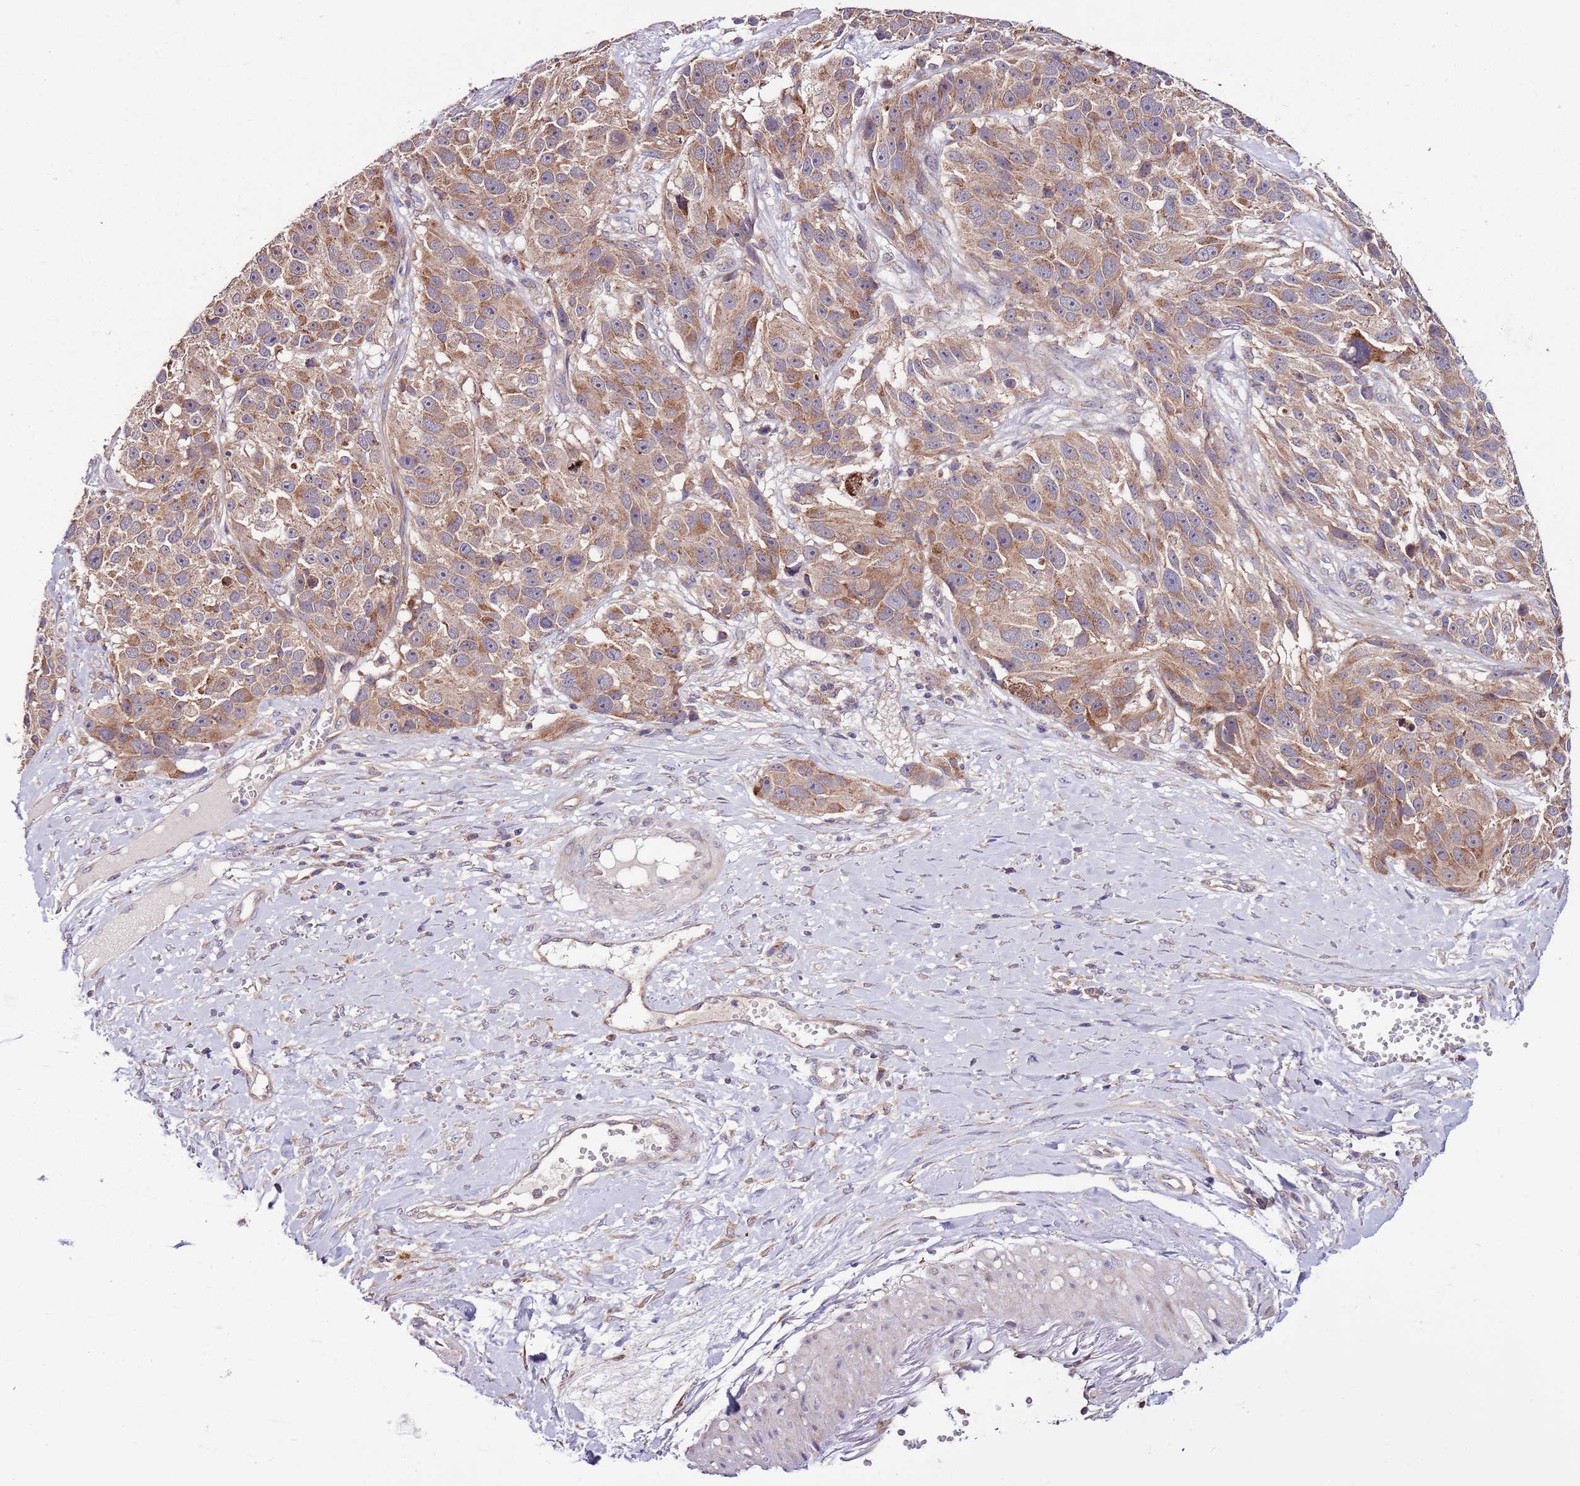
{"staining": {"intensity": "moderate", "quantity": ">75%", "location": "cytoplasmic/membranous"}, "tissue": "melanoma", "cell_type": "Tumor cells", "image_type": "cancer", "snomed": [{"axis": "morphology", "description": "Malignant melanoma, NOS"}, {"axis": "topography", "description": "Skin"}], "caption": "A photomicrograph of human melanoma stained for a protein shows moderate cytoplasmic/membranous brown staining in tumor cells.", "gene": "SMG1", "patient": {"sex": "male", "age": 84}}